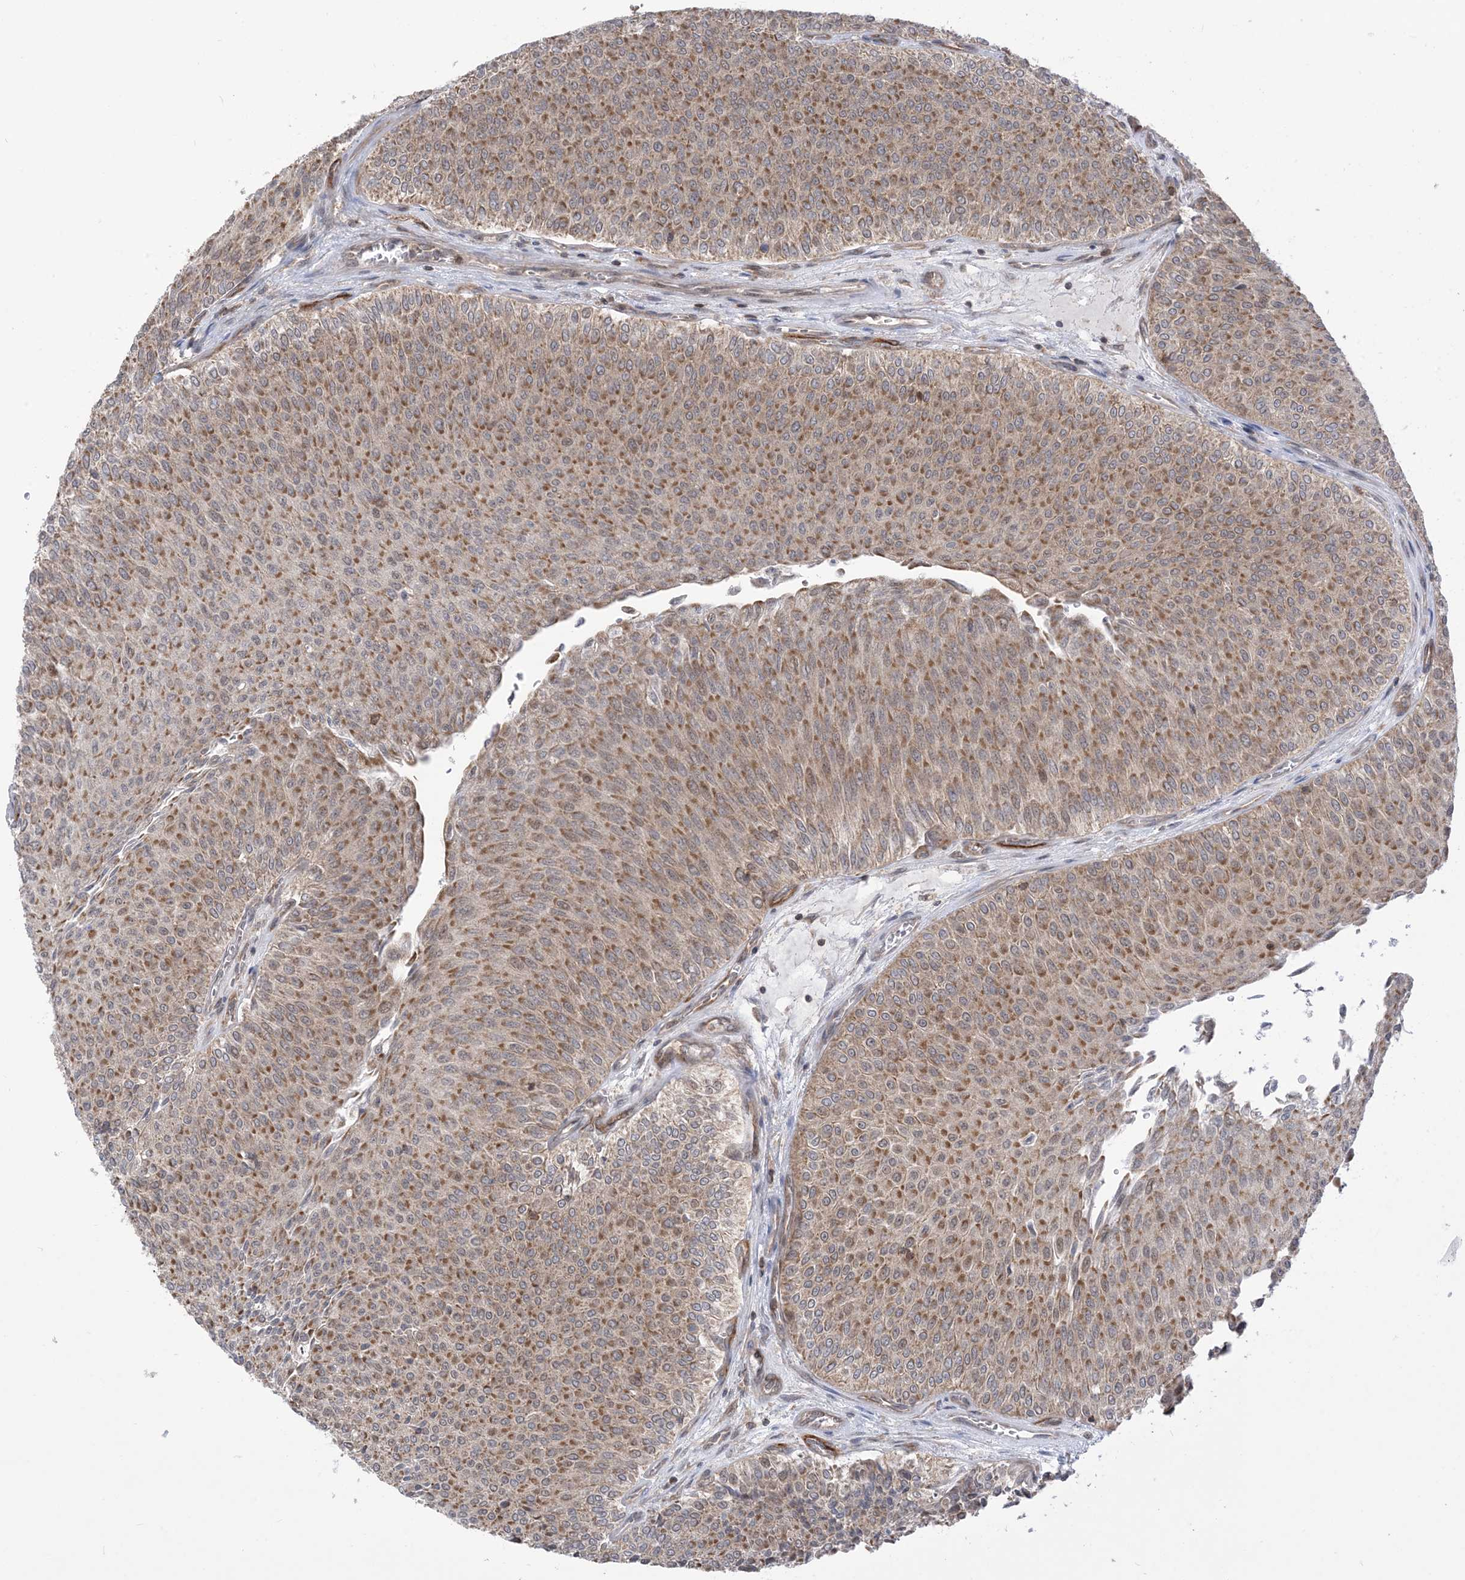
{"staining": {"intensity": "moderate", "quantity": ">75%", "location": "cytoplasmic/membranous"}, "tissue": "urothelial cancer", "cell_type": "Tumor cells", "image_type": "cancer", "snomed": [{"axis": "morphology", "description": "Urothelial carcinoma, Low grade"}, {"axis": "topography", "description": "Urinary bladder"}], "caption": "The micrograph demonstrates a brown stain indicating the presence of a protein in the cytoplasmic/membranous of tumor cells in urothelial cancer. Nuclei are stained in blue.", "gene": "CASP4", "patient": {"sex": "male", "age": 78}}